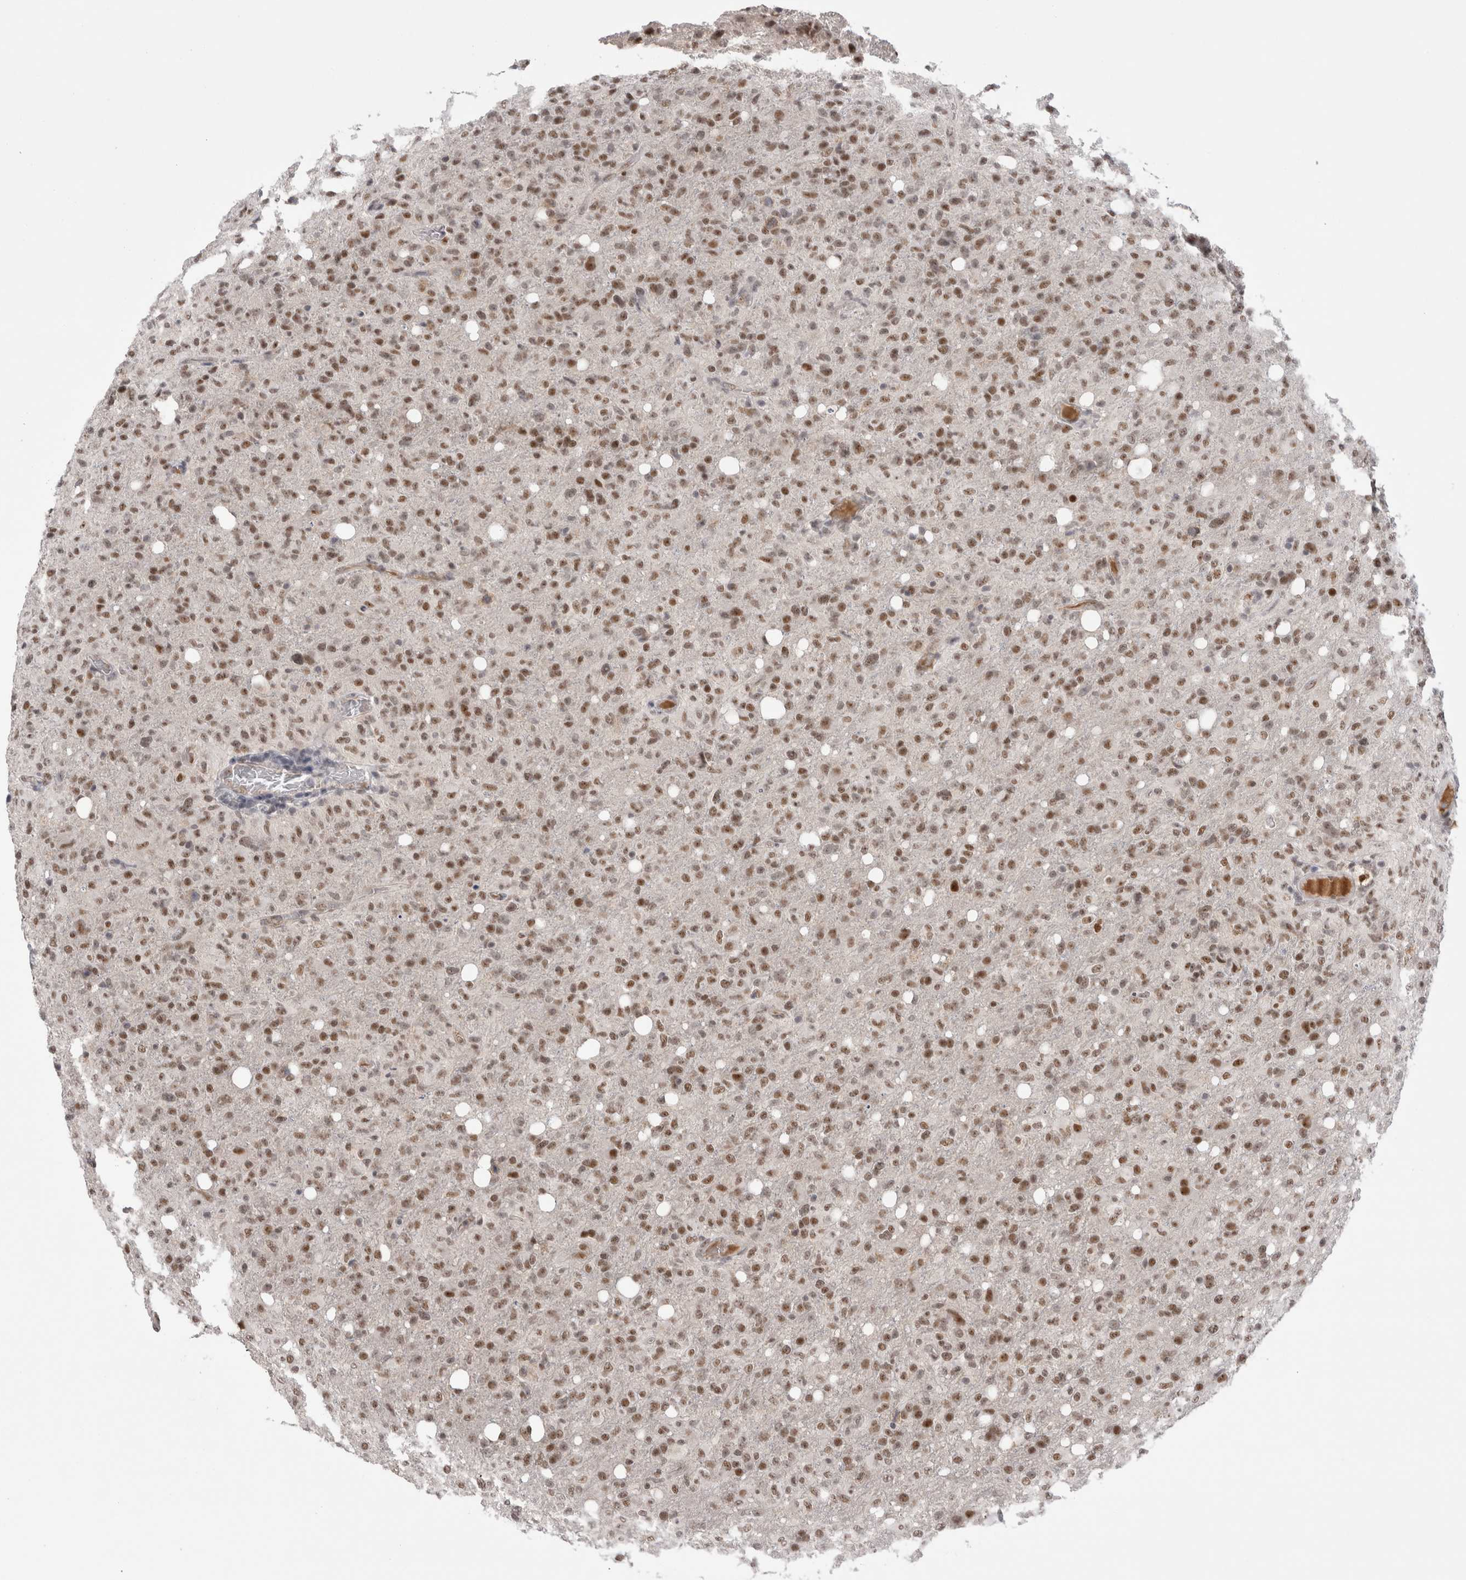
{"staining": {"intensity": "moderate", "quantity": ">75%", "location": "nuclear"}, "tissue": "glioma", "cell_type": "Tumor cells", "image_type": "cancer", "snomed": [{"axis": "morphology", "description": "Glioma, malignant, High grade"}, {"axis": "topography", "description": "Brain"}], "caption": "Glioma was stained to show a protein in brown. There is medium levels of moderate nuclear staining in about >75% of tumor cells.", "gene": "ZNF24", "patient": {"sex": "female", "age": 57}}